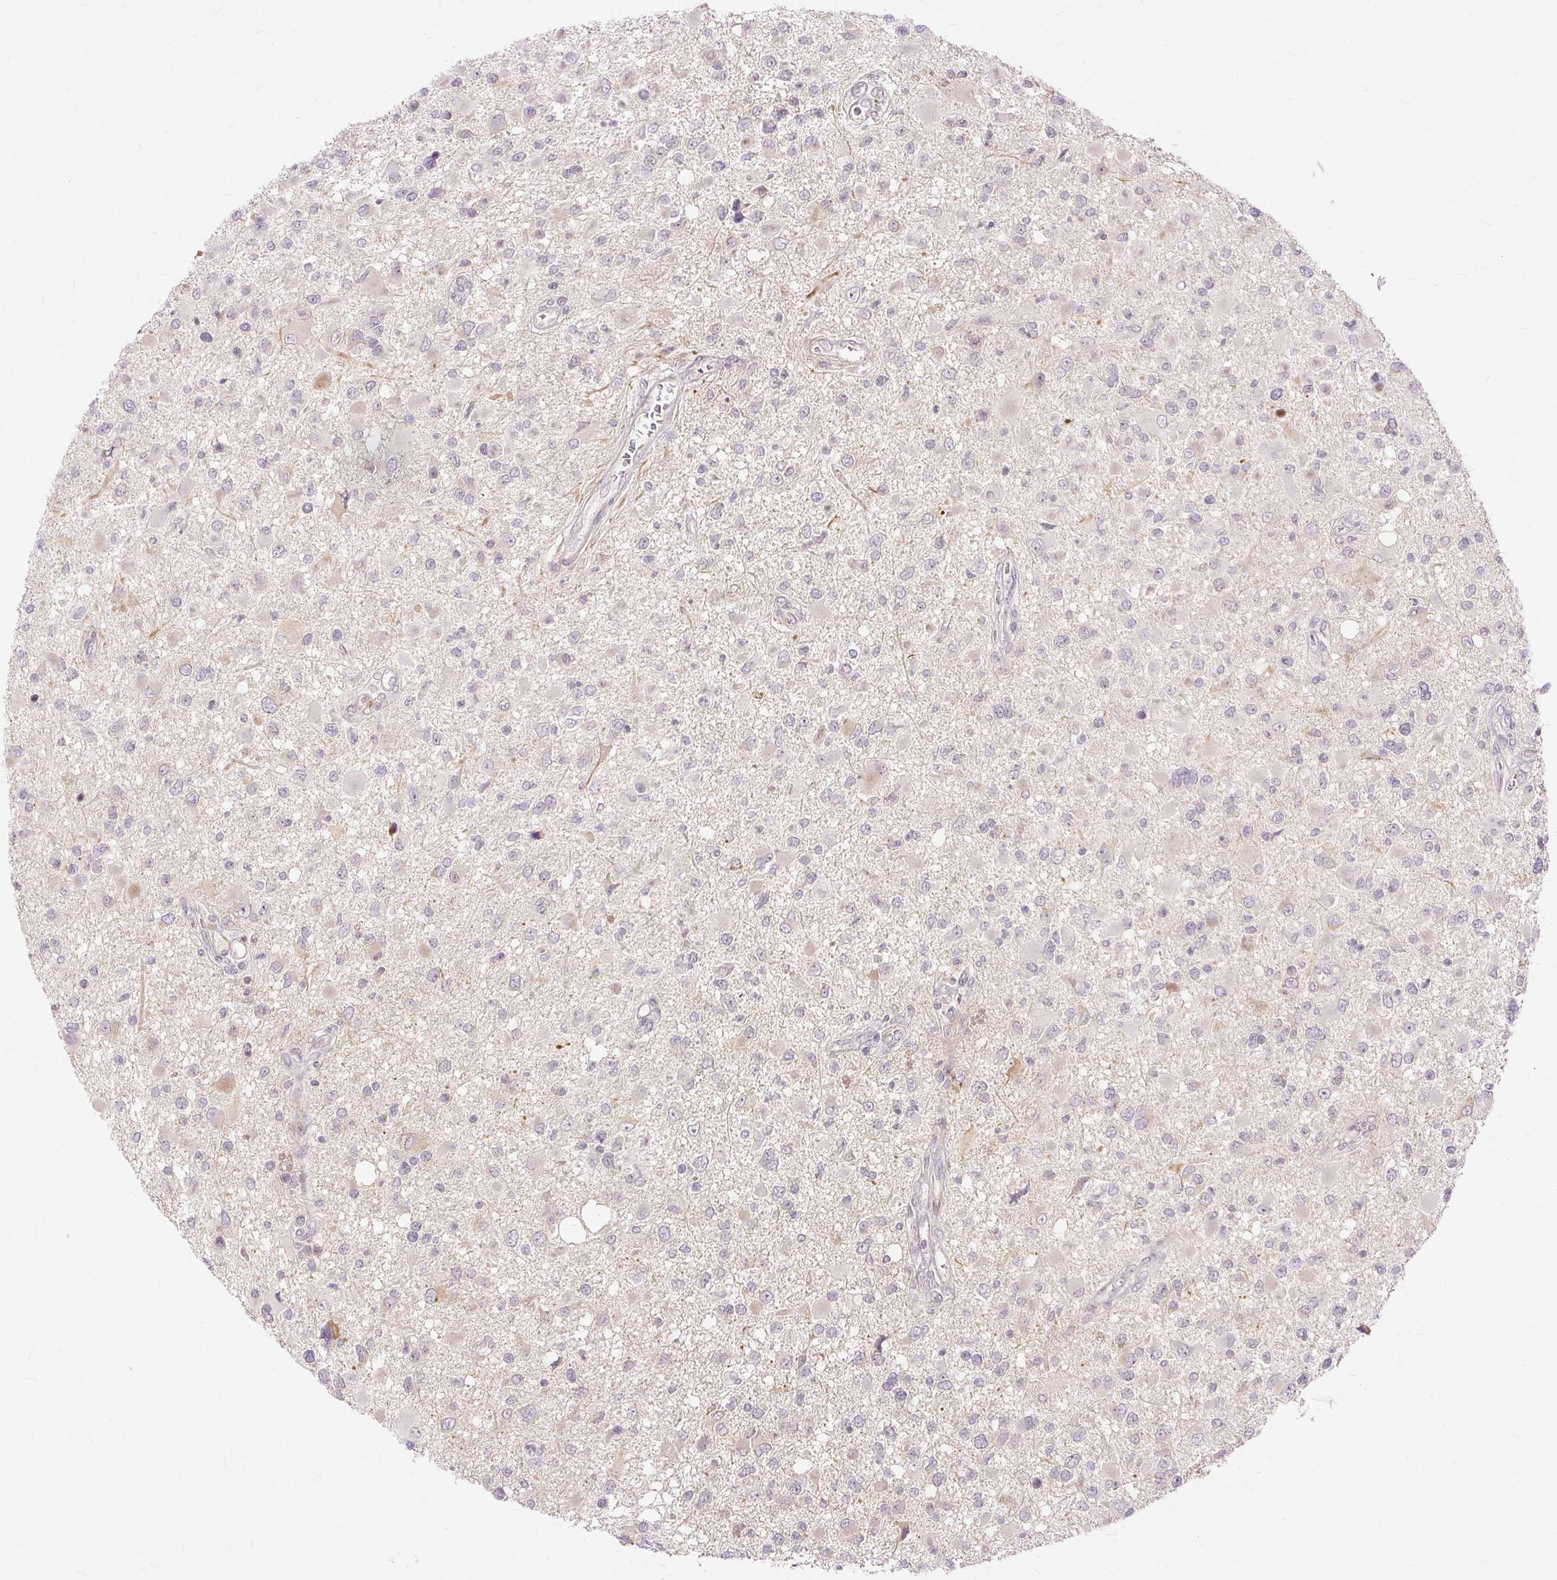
{"staining": {"intensity": "negative", "quantity": "none", "location": "none"}, "tissue": "glioma", "cell_type": "Tumor cells", "image_type": "cancer", "snomed": [{"axis": "morphology", "description": "Glioma, malignant, High grade"}, {"axis": "topography", "description": "Brain"}], "caption": "This is an IHC histopathology image of glioma. There is no expression in tumor cells.", "gene": "MMACHC", "patient": {"sex": "male", "age": 53}}